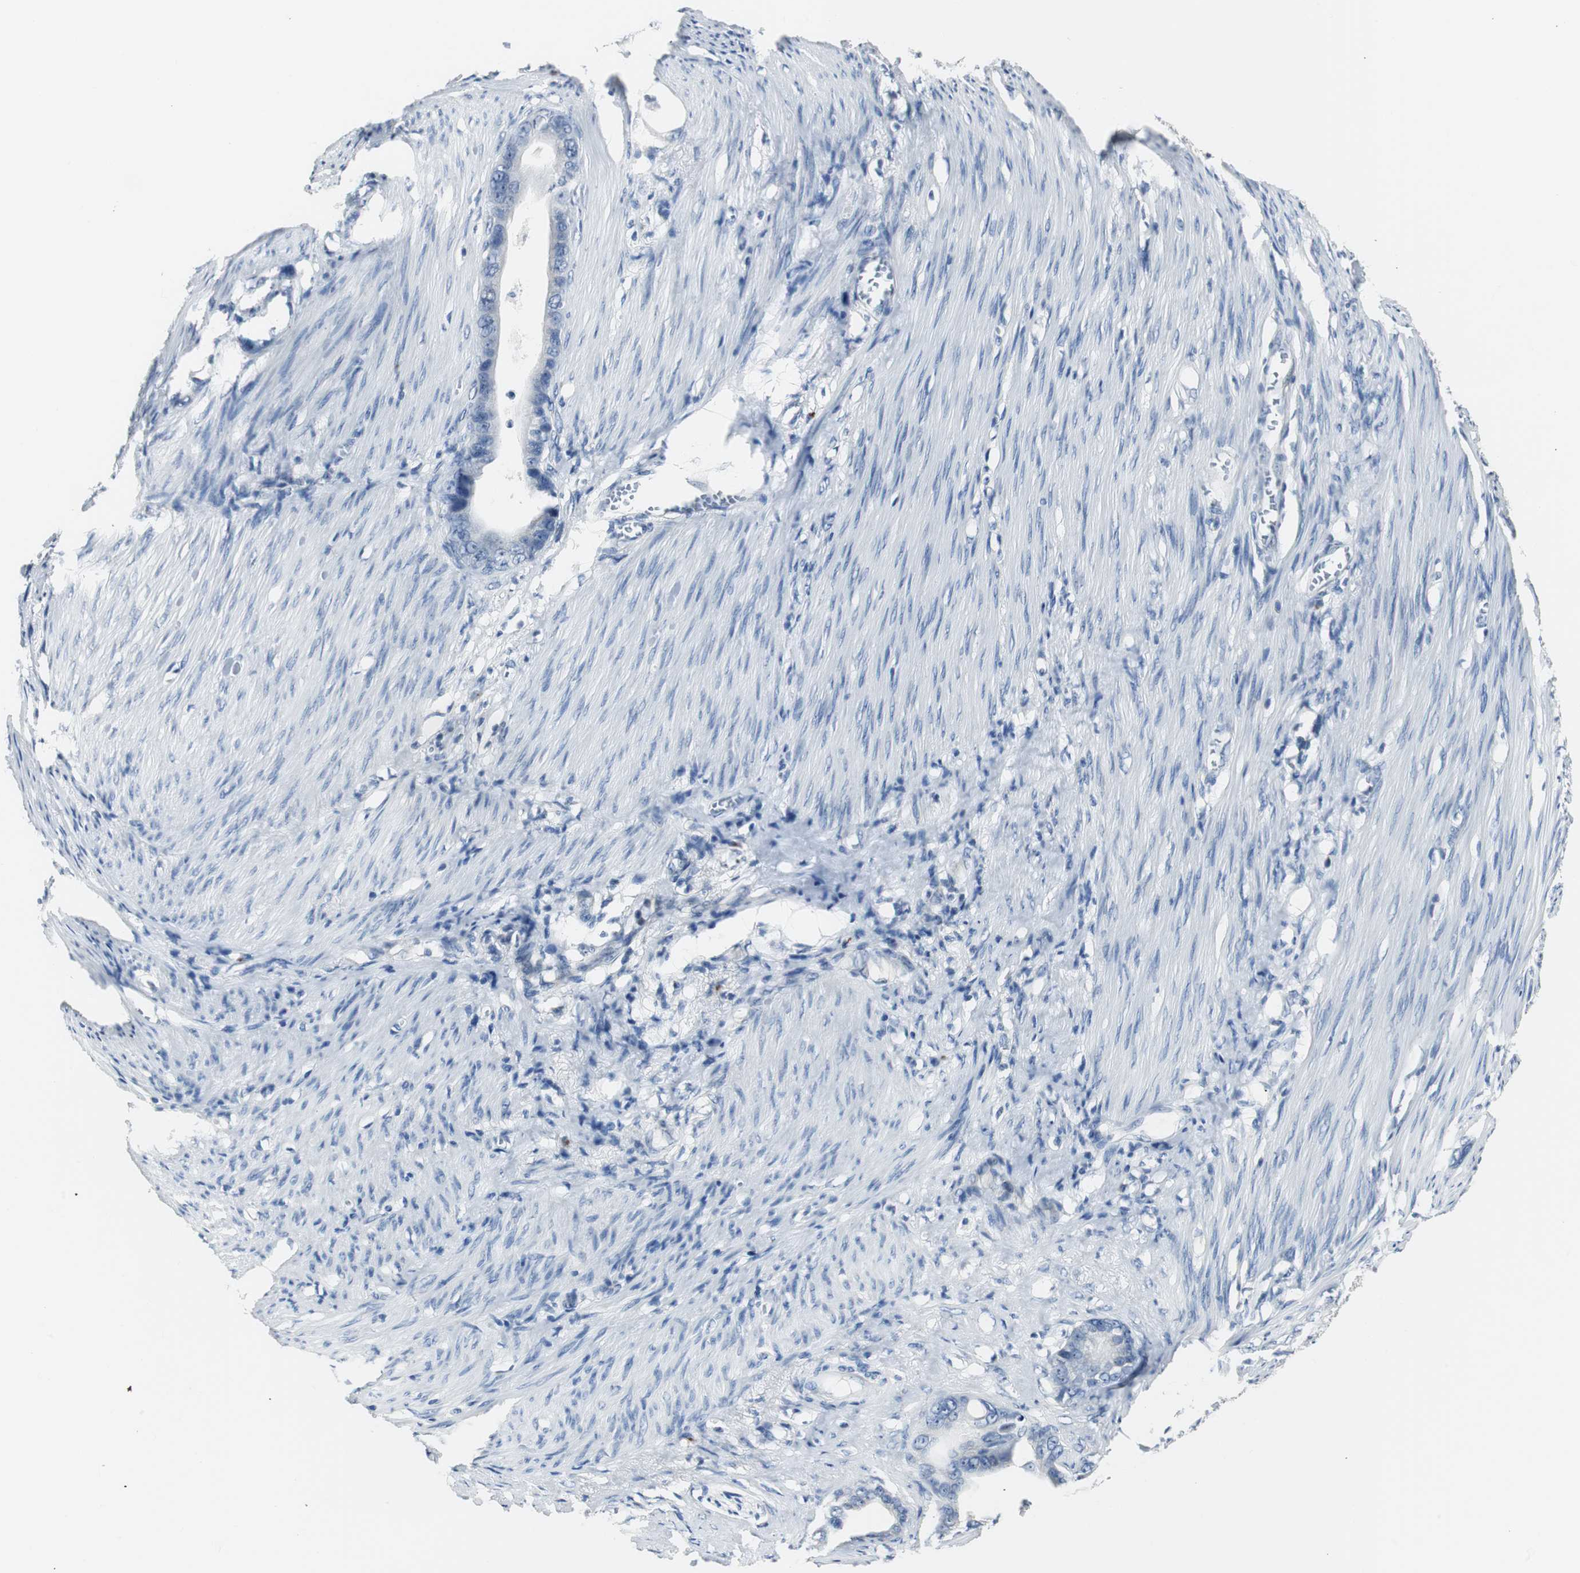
{"staining": {"intensity": "negative", "quantity": "none", "location": "none"}, "tissue": "stomach cancer", "cell_type": "Tumor cells", "image_type": "cancer", "snomed": [{"axis": "morphology", "description": "Adenocarcinoma, NOS"}, {"axis": "topography", "description": "Stomach"}], "caption": "An IHC image of stomach adenocarcinoma is shown. There is no staining in tumor cells of stomach adenocarcinoma.", "gene": "SOX30", "patient": {"sex": "female", "age": 75}}